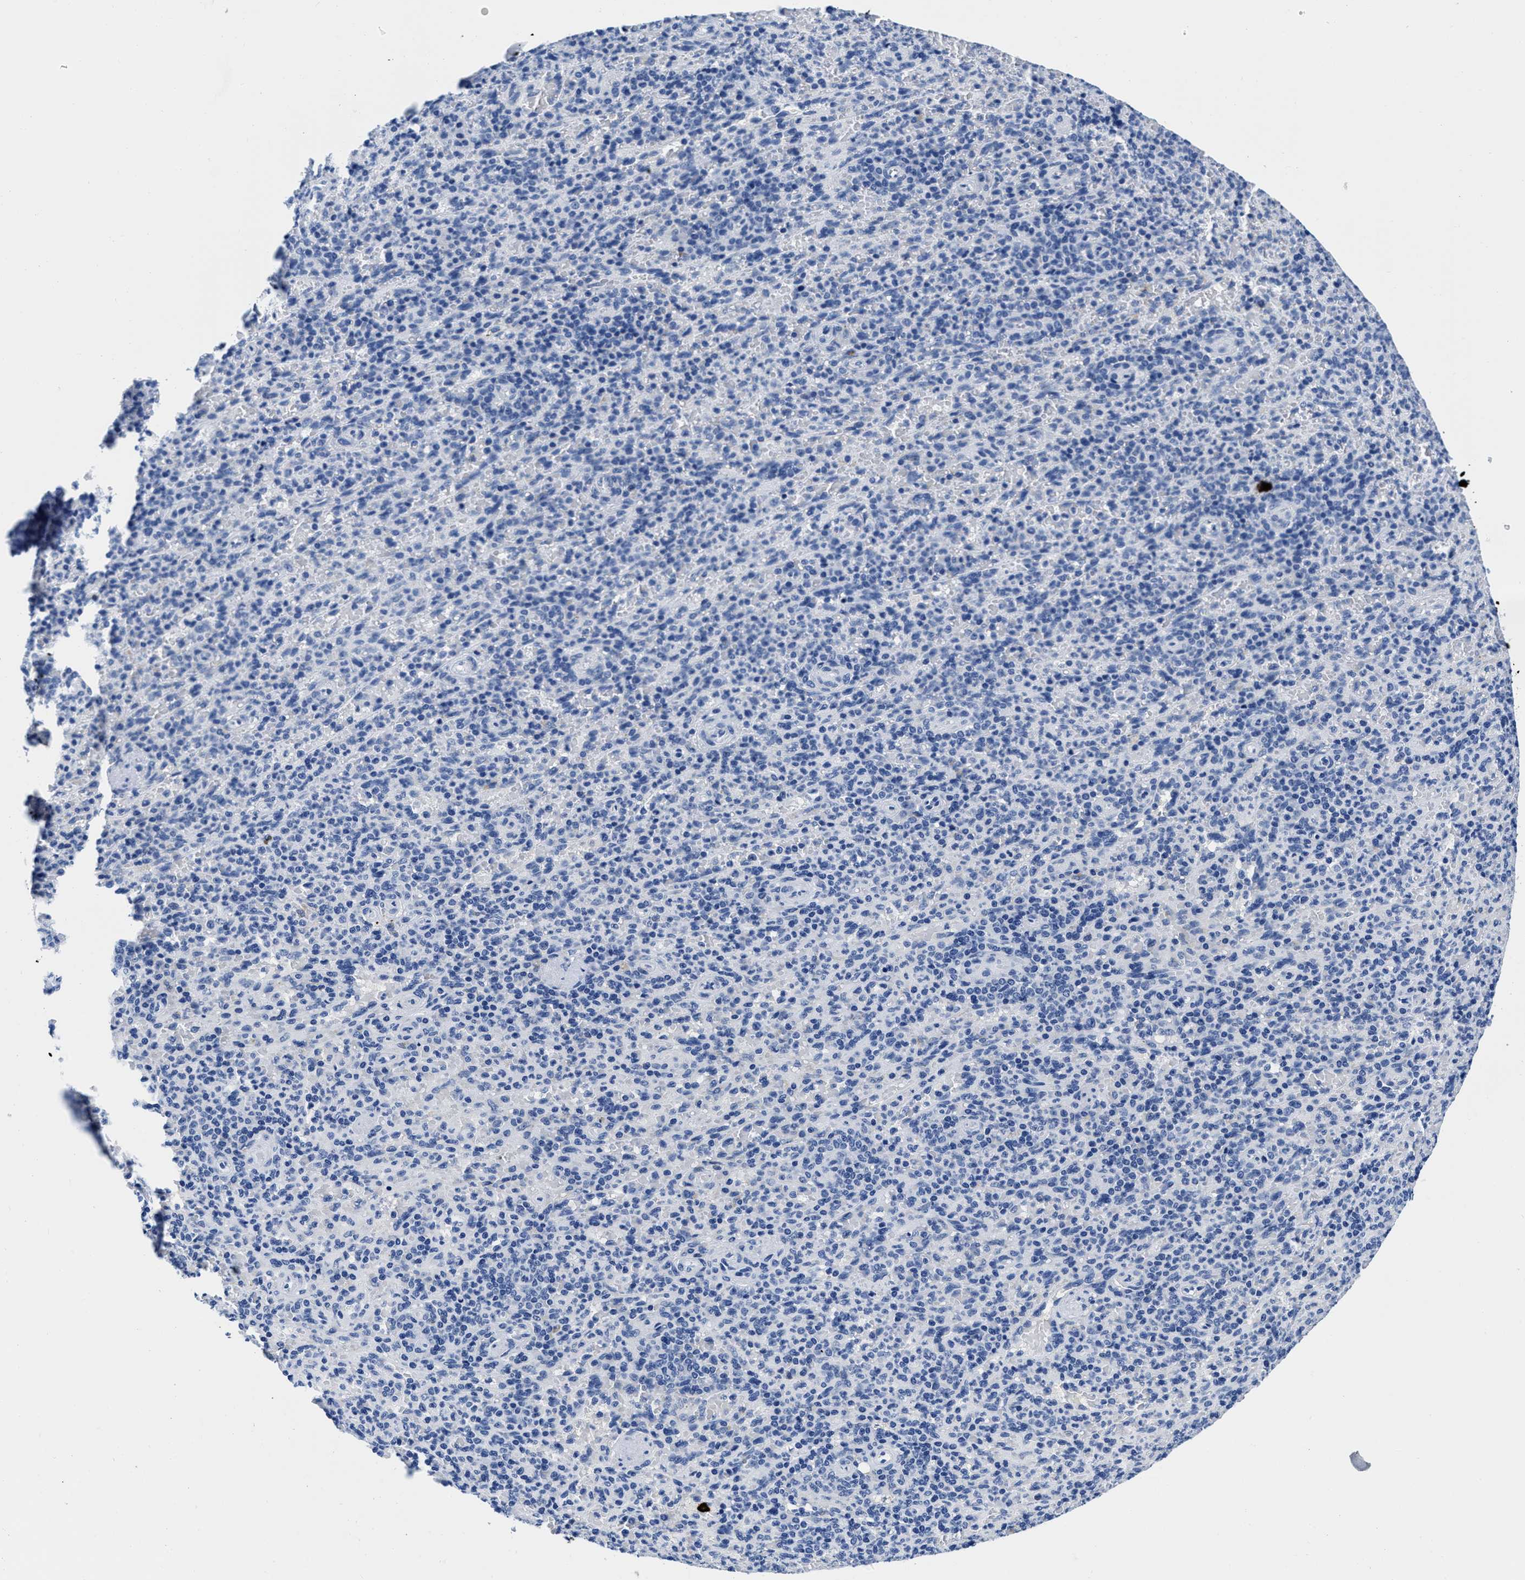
{"staining": {"intensity": "negative", "quantity": "none", "location": "none"}, "tissue": "spleen", "cell_type": "Cells in red pulp", "image_type": "normal", "snomed": [{"axis": "morphology", "description": "Normal tissue, NOS"}, {"axis": "topography", "description": "Spleen"}], "caption": "Spleen stained for a protein using immunohistochemistry shows no expression cells in red pulp.", "gene": "CER1", "patient": {"sex": "female", "age": 74}}